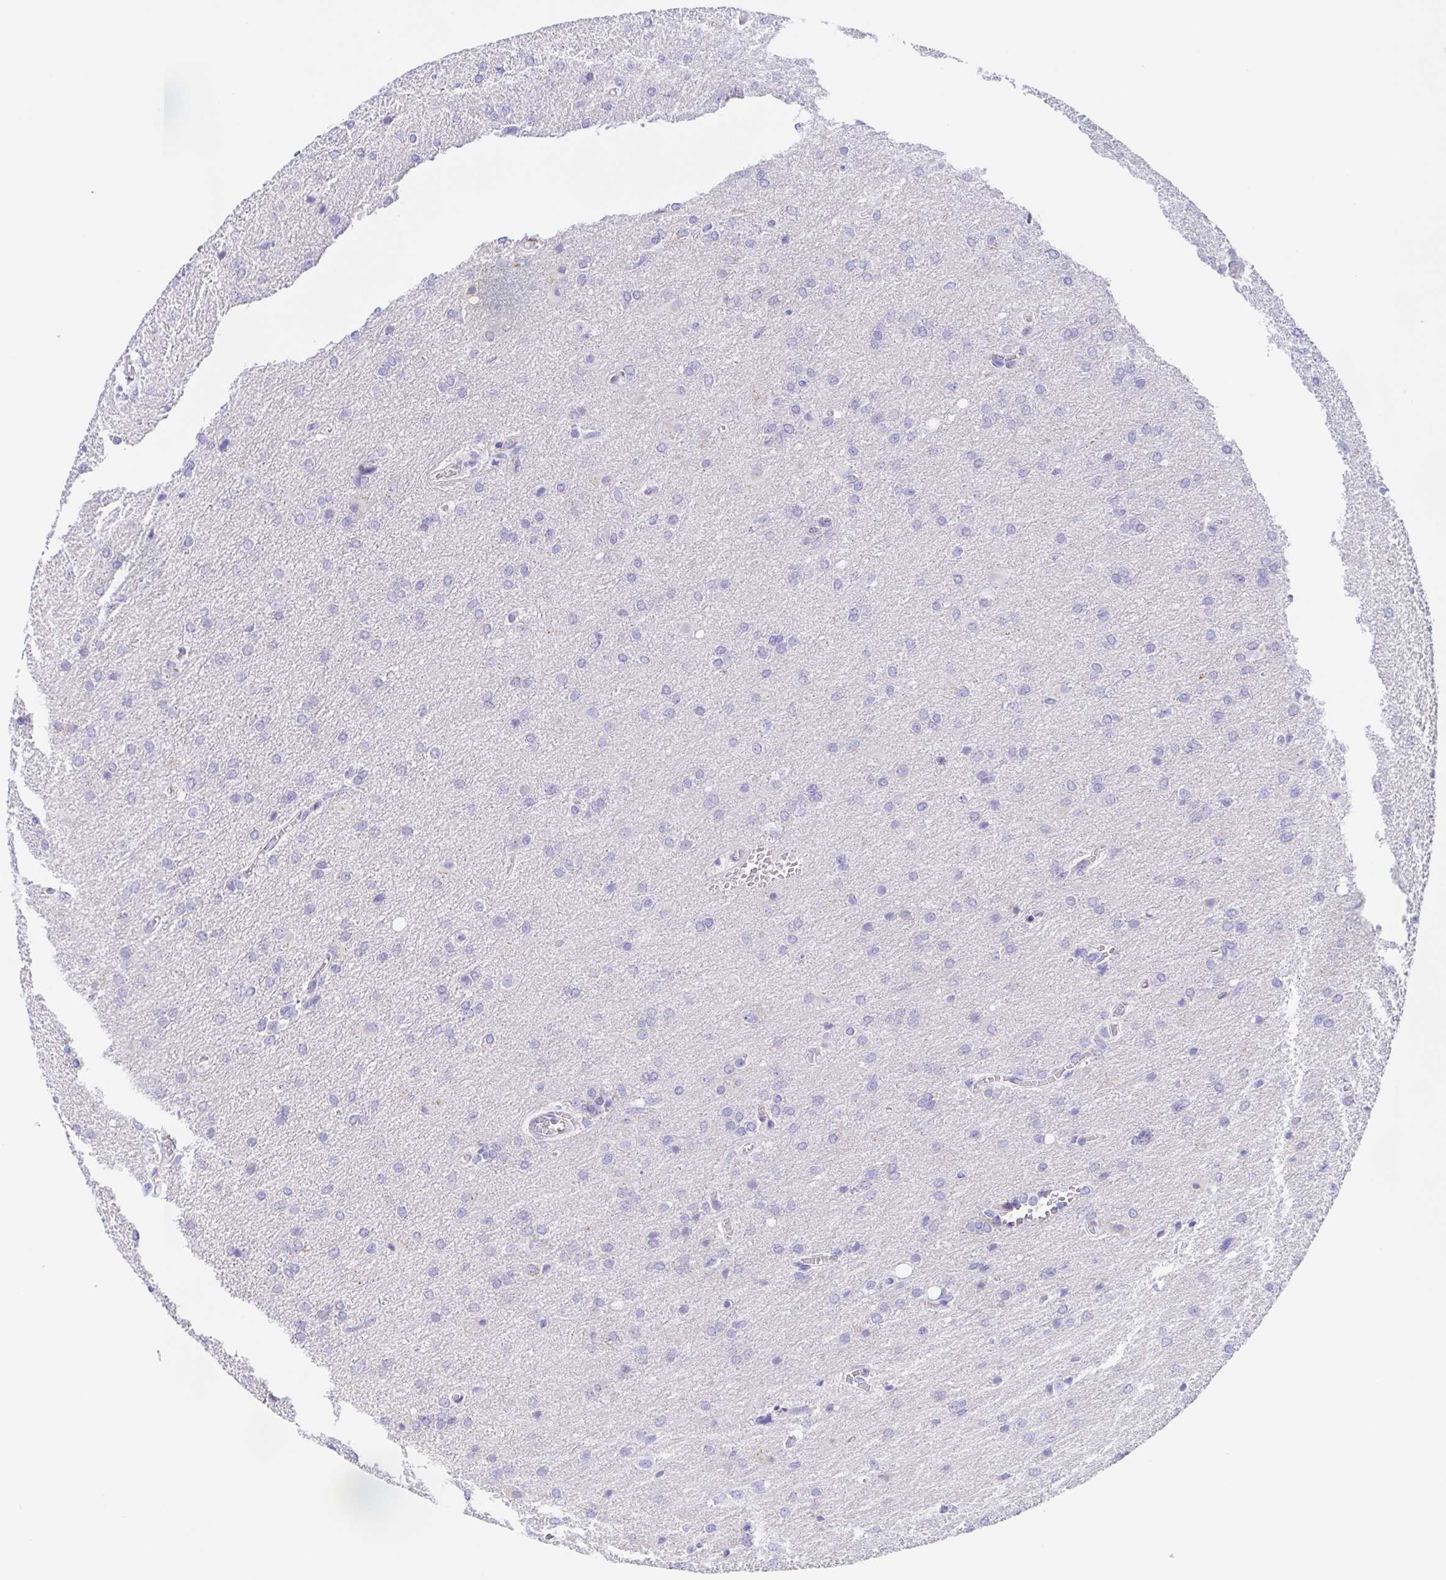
{"staining": {"intensity": "negative", "quantity": "none", "location": "none"}, "tissue": "glioma", "cell_type": "Tumor cells", "image_type": "cancer", "snomed": [{"axis": "morphology", "description": "Glioma, malignant, High grade"}, {"axis": "topography", "description": "Brain"}], "caption": "This is an immunohistochemistry (IHC) micrograph of glioma. There is no expression in tumor cells.", "gene": "SCG3", "patient": {"sex": "male", "age": 68}}